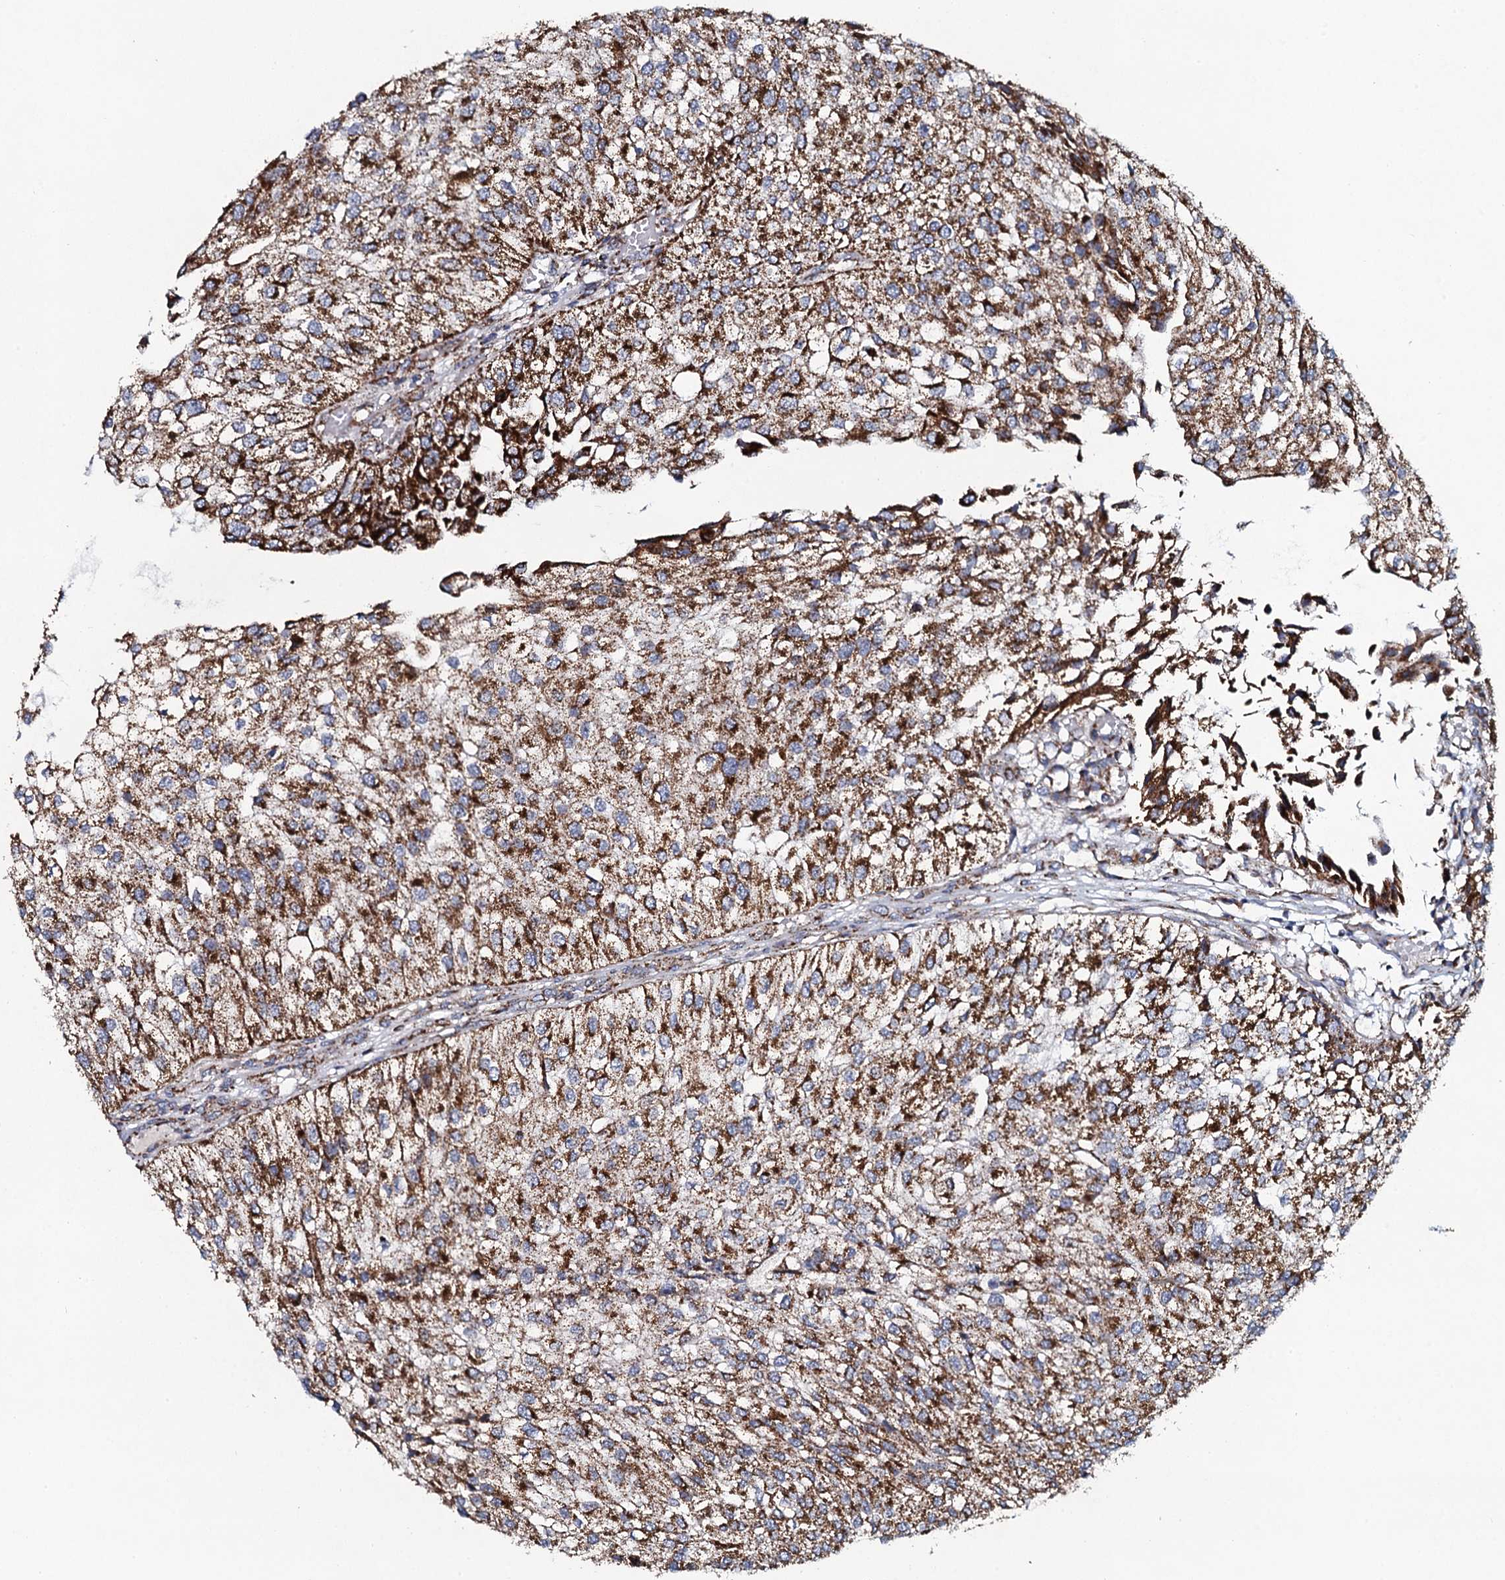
{"staining": {"intensity": "moderate", "quantity": ">75%", "location": "cytoplasmic/membranous"}, "tissue": "urothelial cancer", "cell_type": "Tumor cells", "image_type": "cancer", "snomed": [{"axis": "morphology", "description": "Urothelial carcinoma, Low grade"}, {"axis": "topography", "description": "Urinary bladder"}], "caption": "Immunohistochemistry (IHC) histopathology image of neoplastic tissue: urothelial carcinoma (low-grade) stained using immunohistochemistry (IHC) reveals medium levels of moderate protein expression localized specifically in the cytoplasmic/membranous of tumor cells, appearing as a cytoplasmic/membranous brown color.", "gene": "EVC2", "patient": {"sex": "female", "age": 89}}